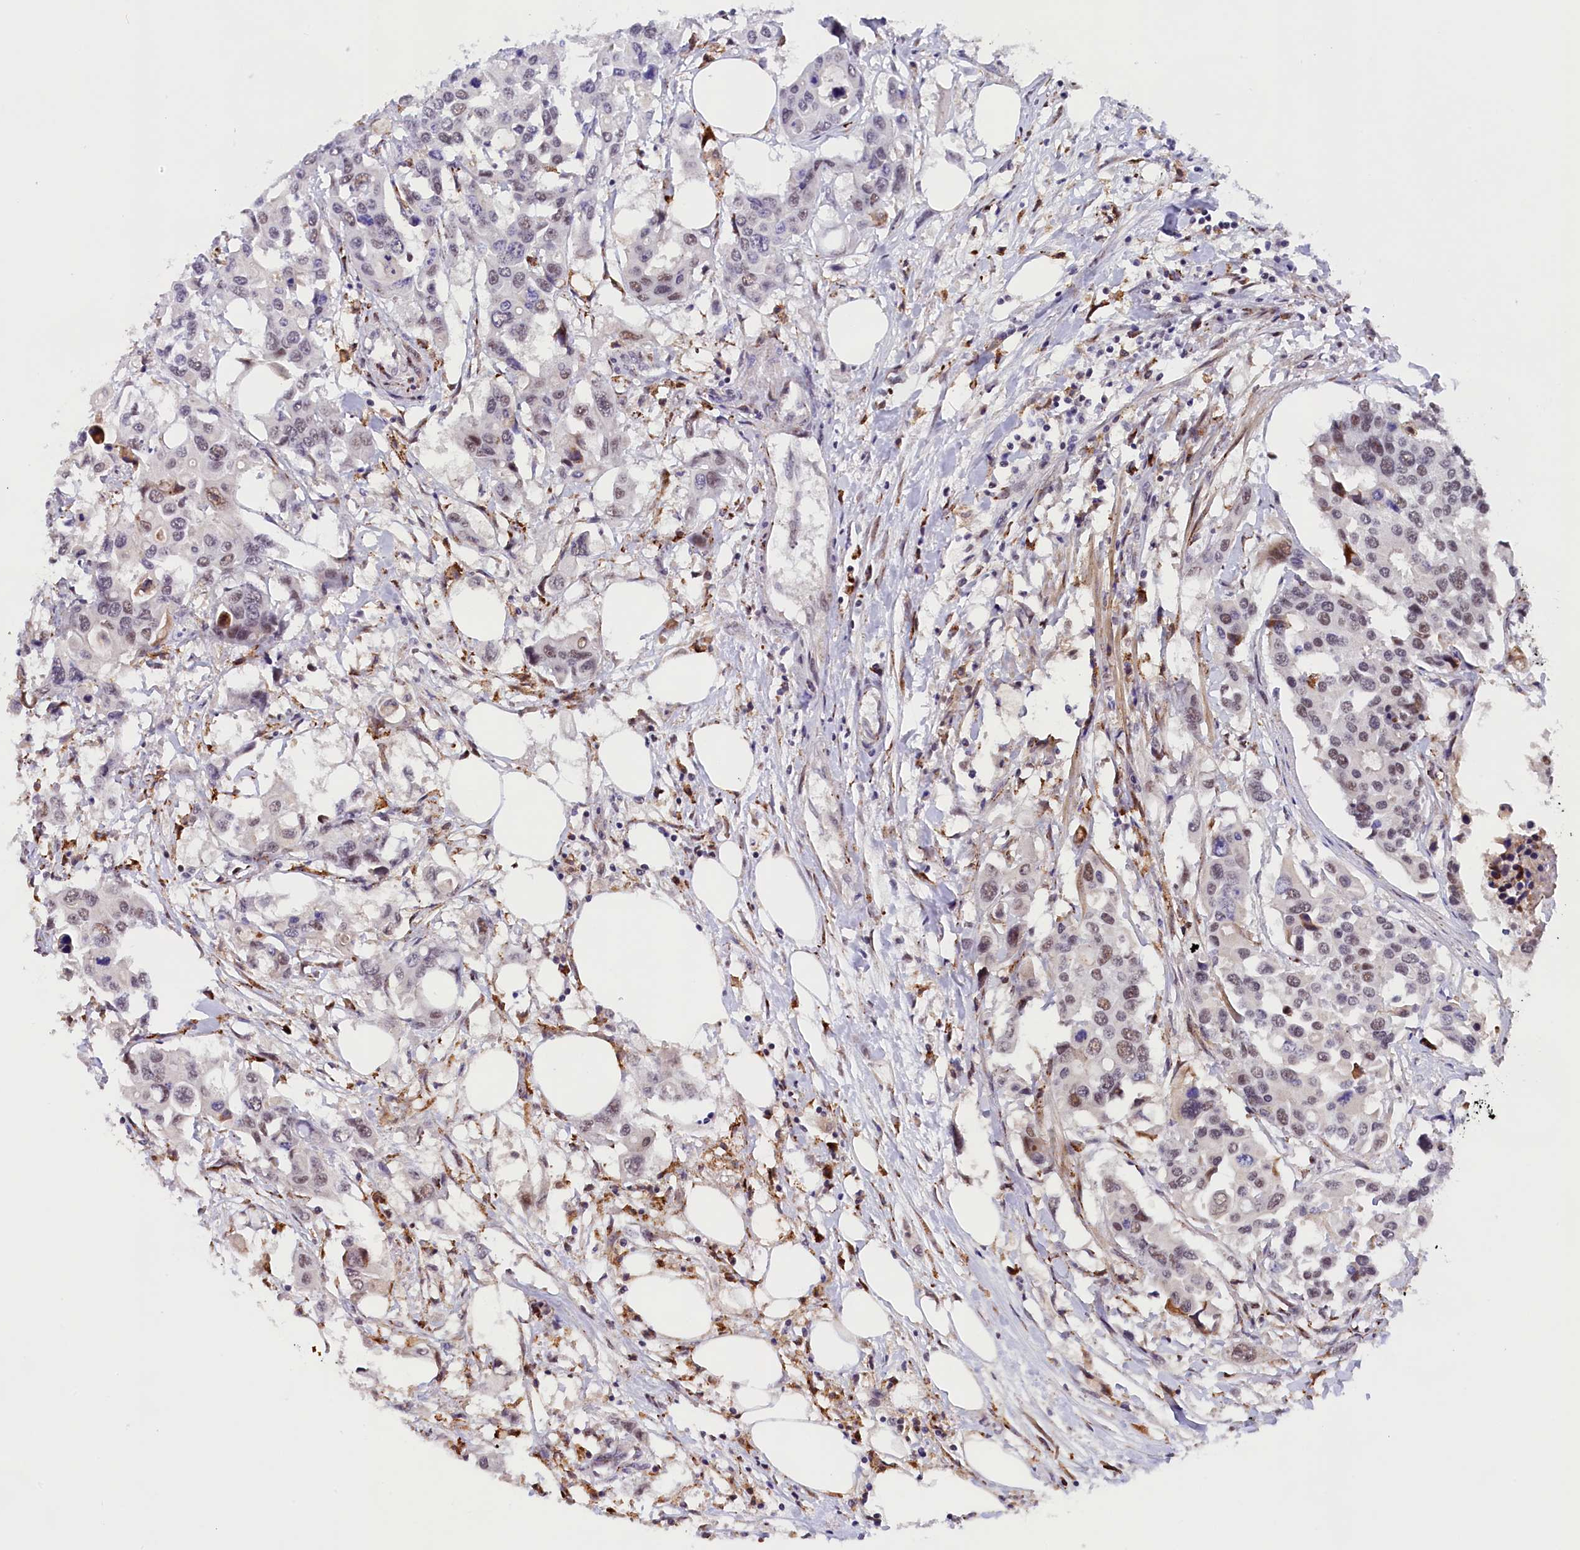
{"staining": {"intensity": "weak", "quantity": "25%-75%", "location": "nuclear"}, "tissue": "colorectal cancer", "cell_type": "Tumor cells", "image_type": "cancer", "snomed": [{"axis": "morphology", "description": "Adenocarcinoma, NOS"}, {"axis": "topography", "description": "Colon"}], "caption": "Human colorectal adenocarcinoma stained with a brown dye displays weak nuclear positive expression in approximately 25%-75% of tumor cells.", "gene": "FBXO45", "patient": {"sex": "male", "age": 77}}